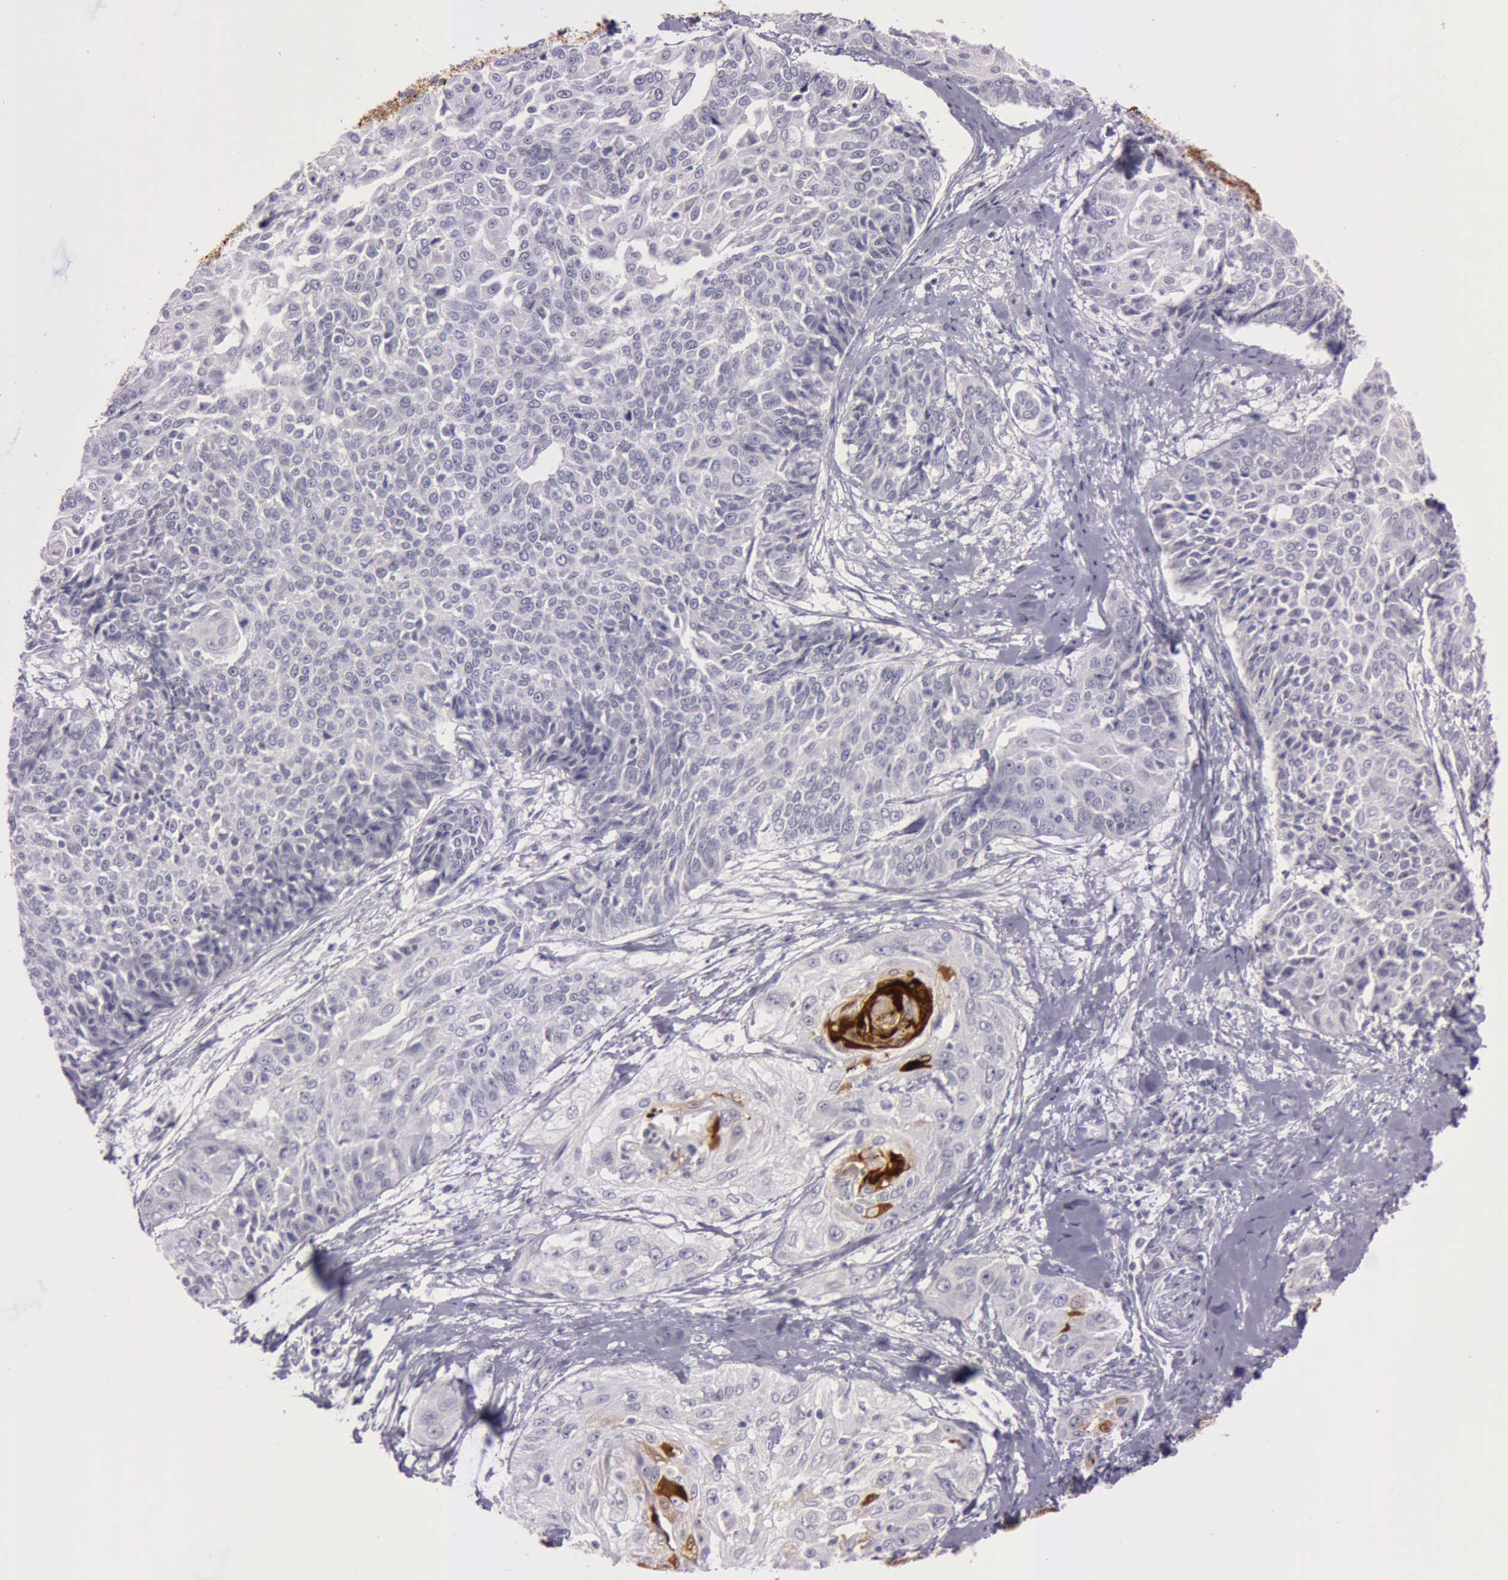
{"staining": {"intensity": "strong", "quantity": "<25%", "location": "cytoplasmic/membranous"}, "tissue": "cervical cancer", "cell_type": "Tumor cells", "image_type": "cancer", "snomed": [{"axis": "morphology", "description": "Squamous cell carcinoma, NOS"}, {"axis": "topography", "description": "Cervix"}], "caption": "Immunohistochemistry (DAB (3,3'-diaminobenzidine)) staining of human squamous cell carcinoma (cervical) demonstrates strong cytoplasmic/membranous protein expression in about <25% of tumor cells.", "gene": "S100A7", "patient": {"sex": "female", "age": 64}}